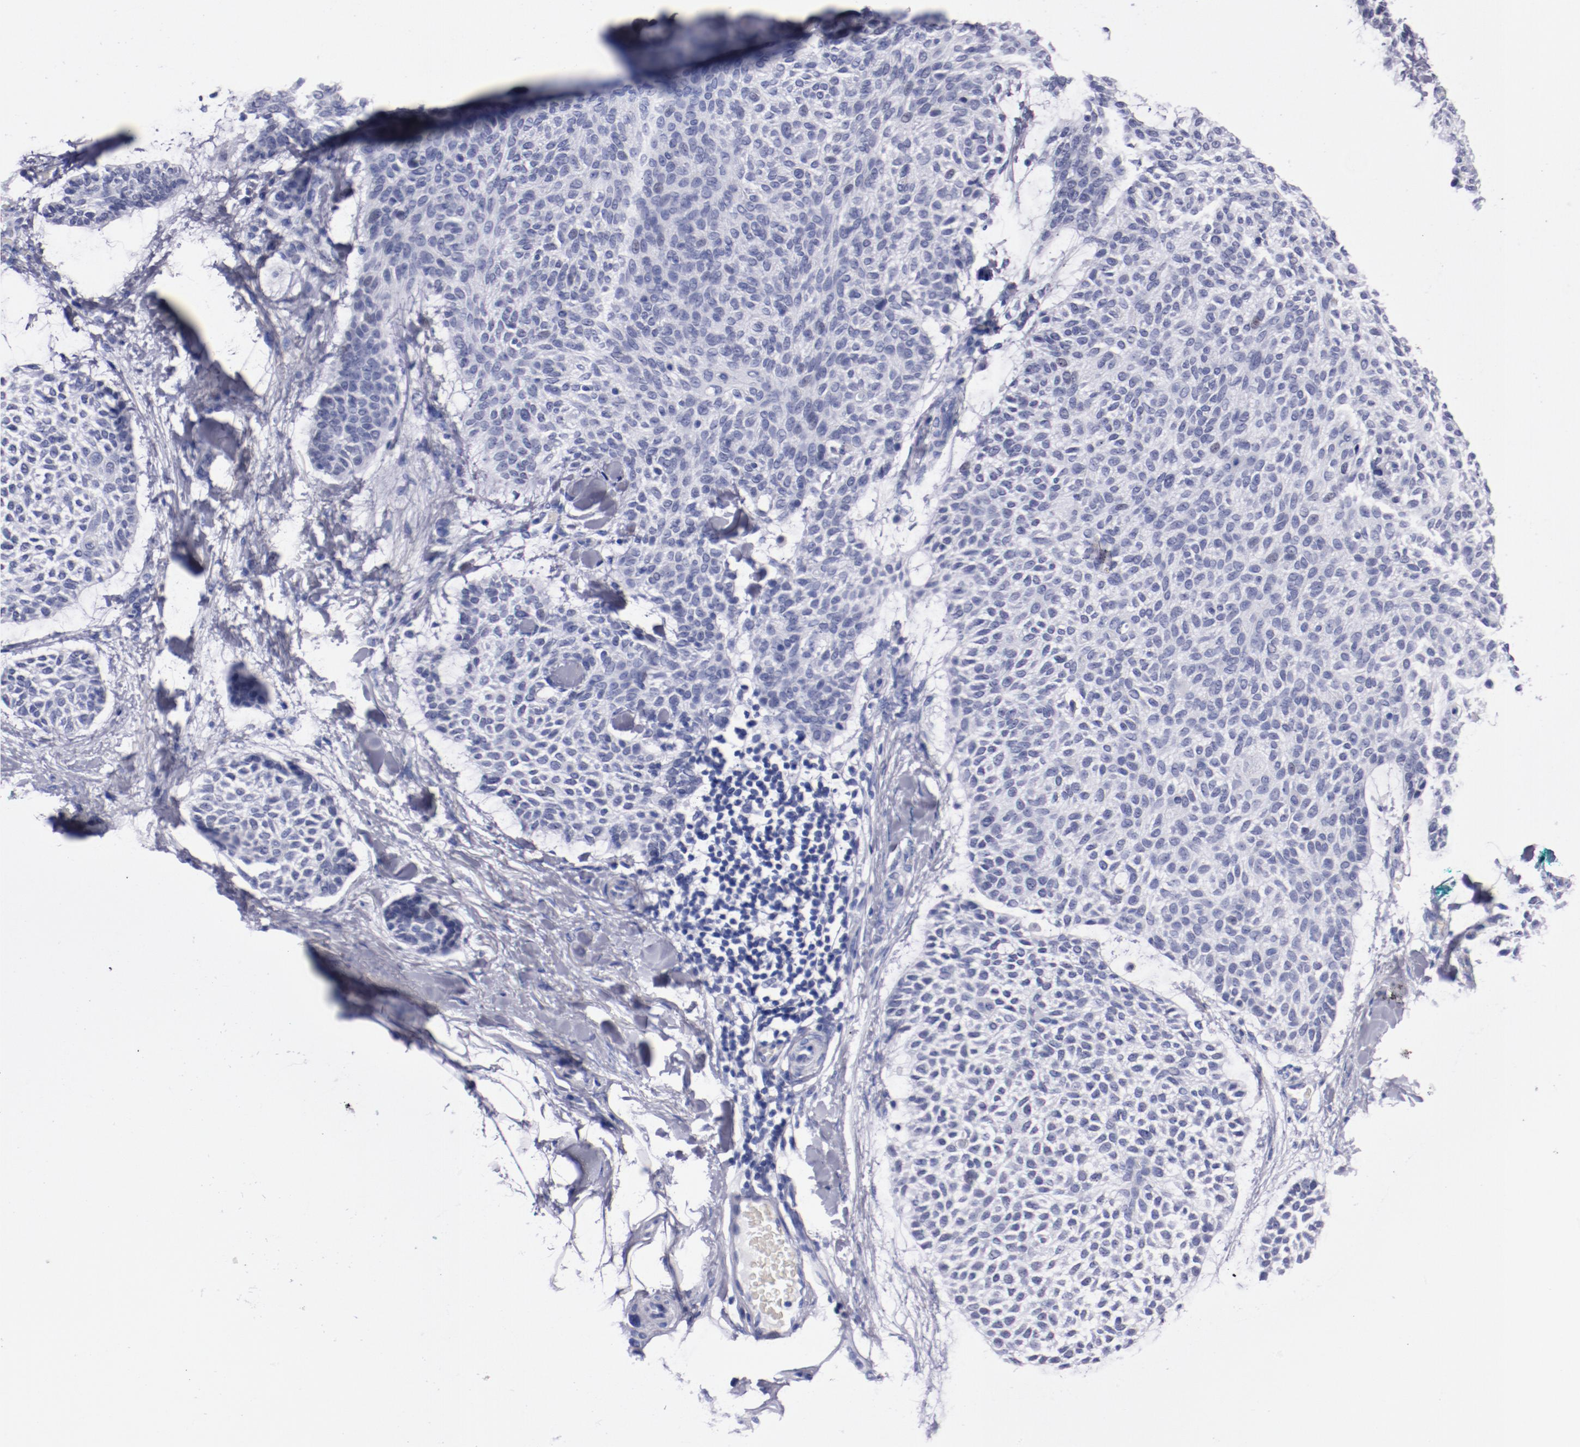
{"staining": {"intensity": "negative", "quantity": "none", "location": "none"}, "tissue": "skin cancer", "cell_type": "Tumor cells", "image_type": "cancer", "snomed": [{"axis": "morphology", "description": "Normal tissue, NOS"}, {"axis": "morphology", "description": "Basal cell carcinoma"}, {"axis": "topography", "description": "Skin"}], "caption": "Tumor cells are negative for protein expression in human skin basal cell carcinoma.", "gene": "HNF1B", "patient": {"sex": "female", "age": 70}}